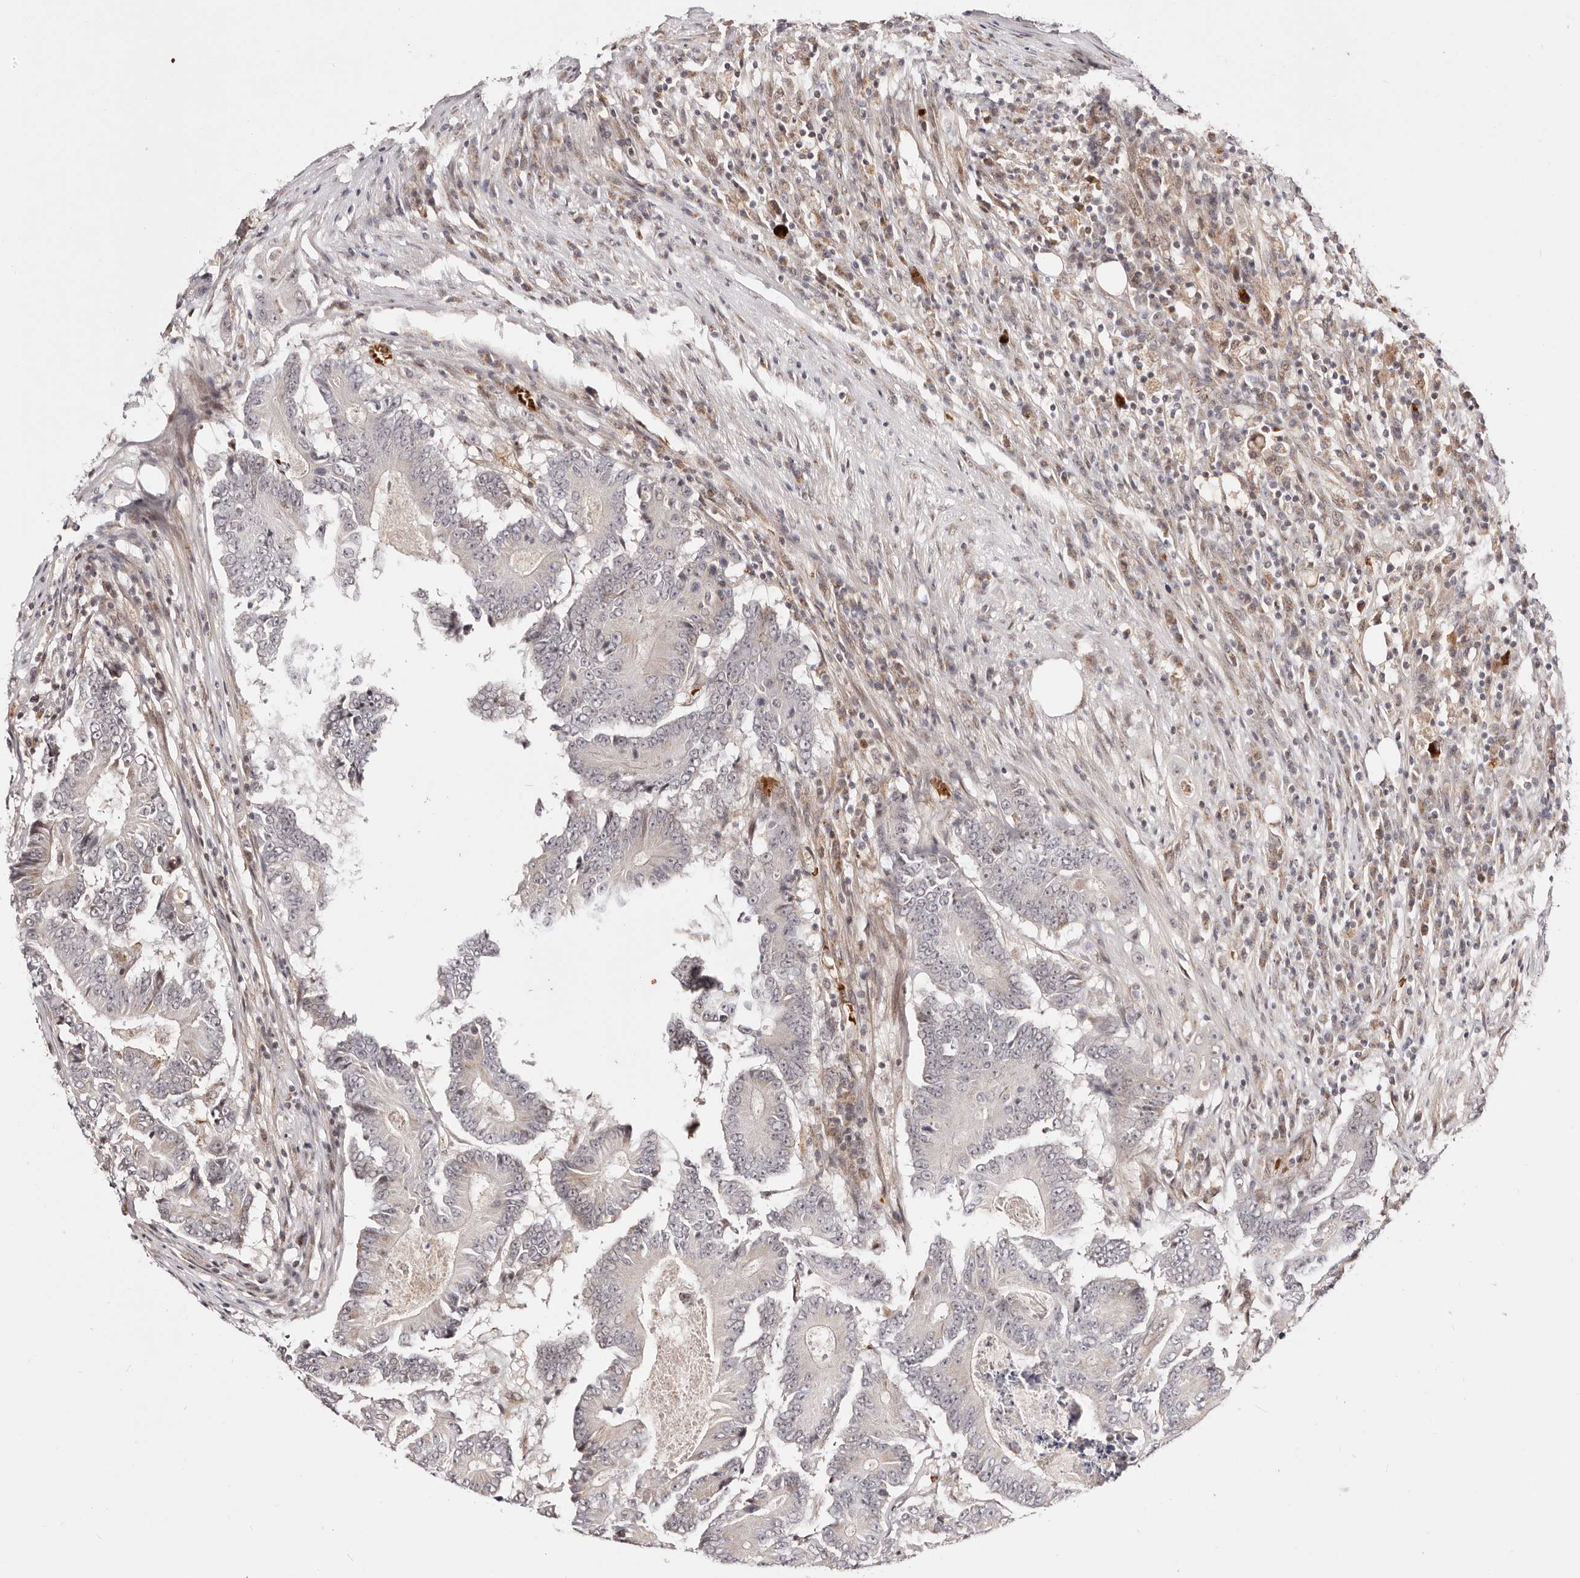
{"staining": {"intensity": "negative", "quantity": "none", "location": "none"}, "tissue": "colorectal cancer", "cell_type": "Tumor cells", "image_type": "cancer", "snomed": [{"axis": "morphology", "description": "Adenocarcinoma, NOS"}, {"axis": "topography", "description": "Colon"}], "caption": "Immunohistochemistry (IHC) micrograph of adenocarcinoma (colorectal) stained for a protein (brown), which reveals no expression in tumor cells. (Brightfield microscopy of DAB (3,3'-diaminobenzidine) immunohistochemistry at high magnification).", "gene": "WRN", "patient": {"sex": "male", "age": 83}}